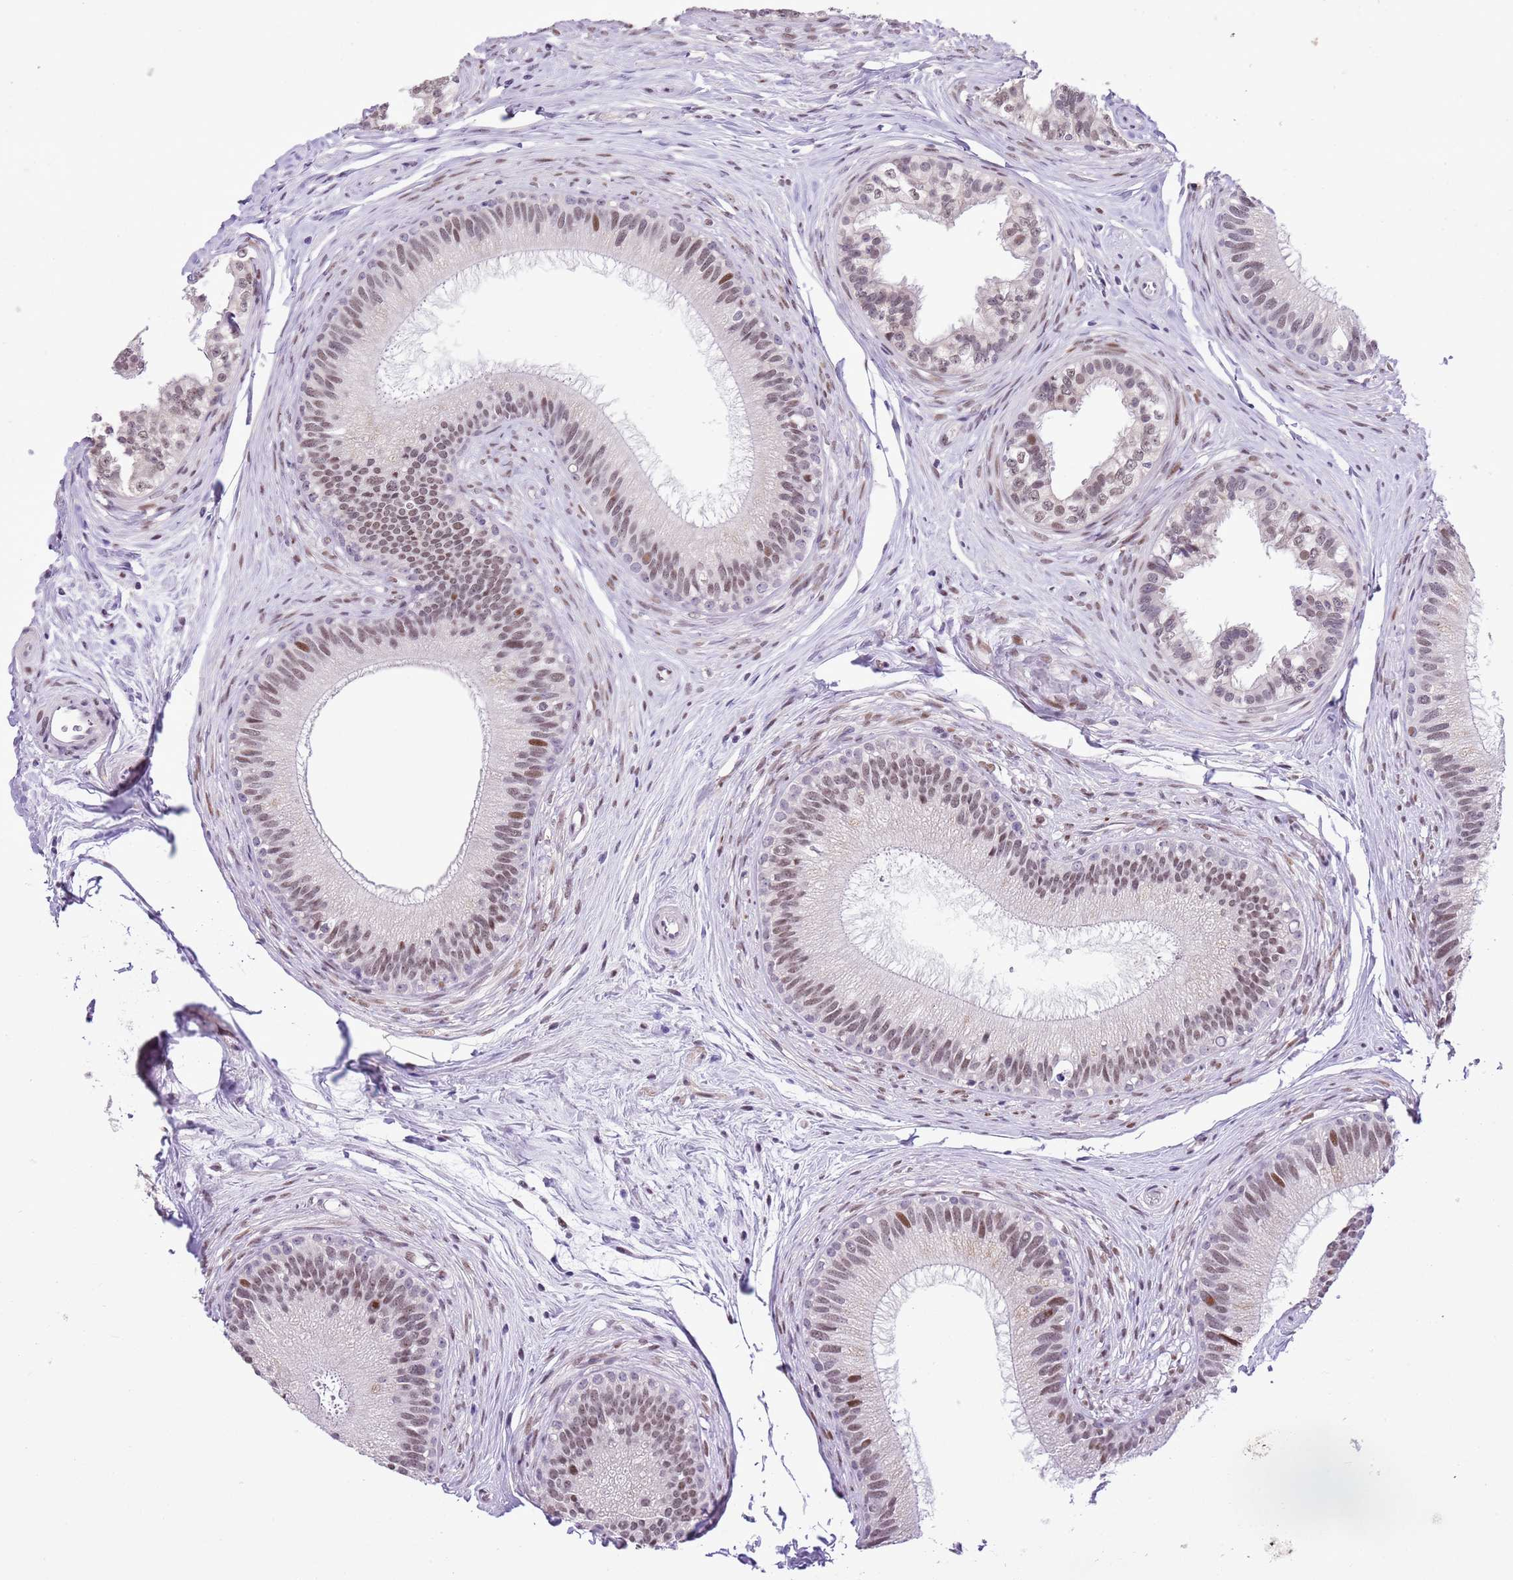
{"staining": {"intensity": "moderate", "quantity": ">75%", "location": "nuclear"}, "tissue": "epididymis", "cell_type": "Glandular cells", "image_type": "normal", "snomed": [{"axis": "morphology", "description": "Normal tissue, NOS"}, {"axis": "topography", "description": "Epididymis"}], "caption": "Epididymis stained with IHC demonstrates moderate nuclear staining in about >75% of glandular cells.", "gene": "NACC2", "patient": {"sex": "male", "age": 27}}